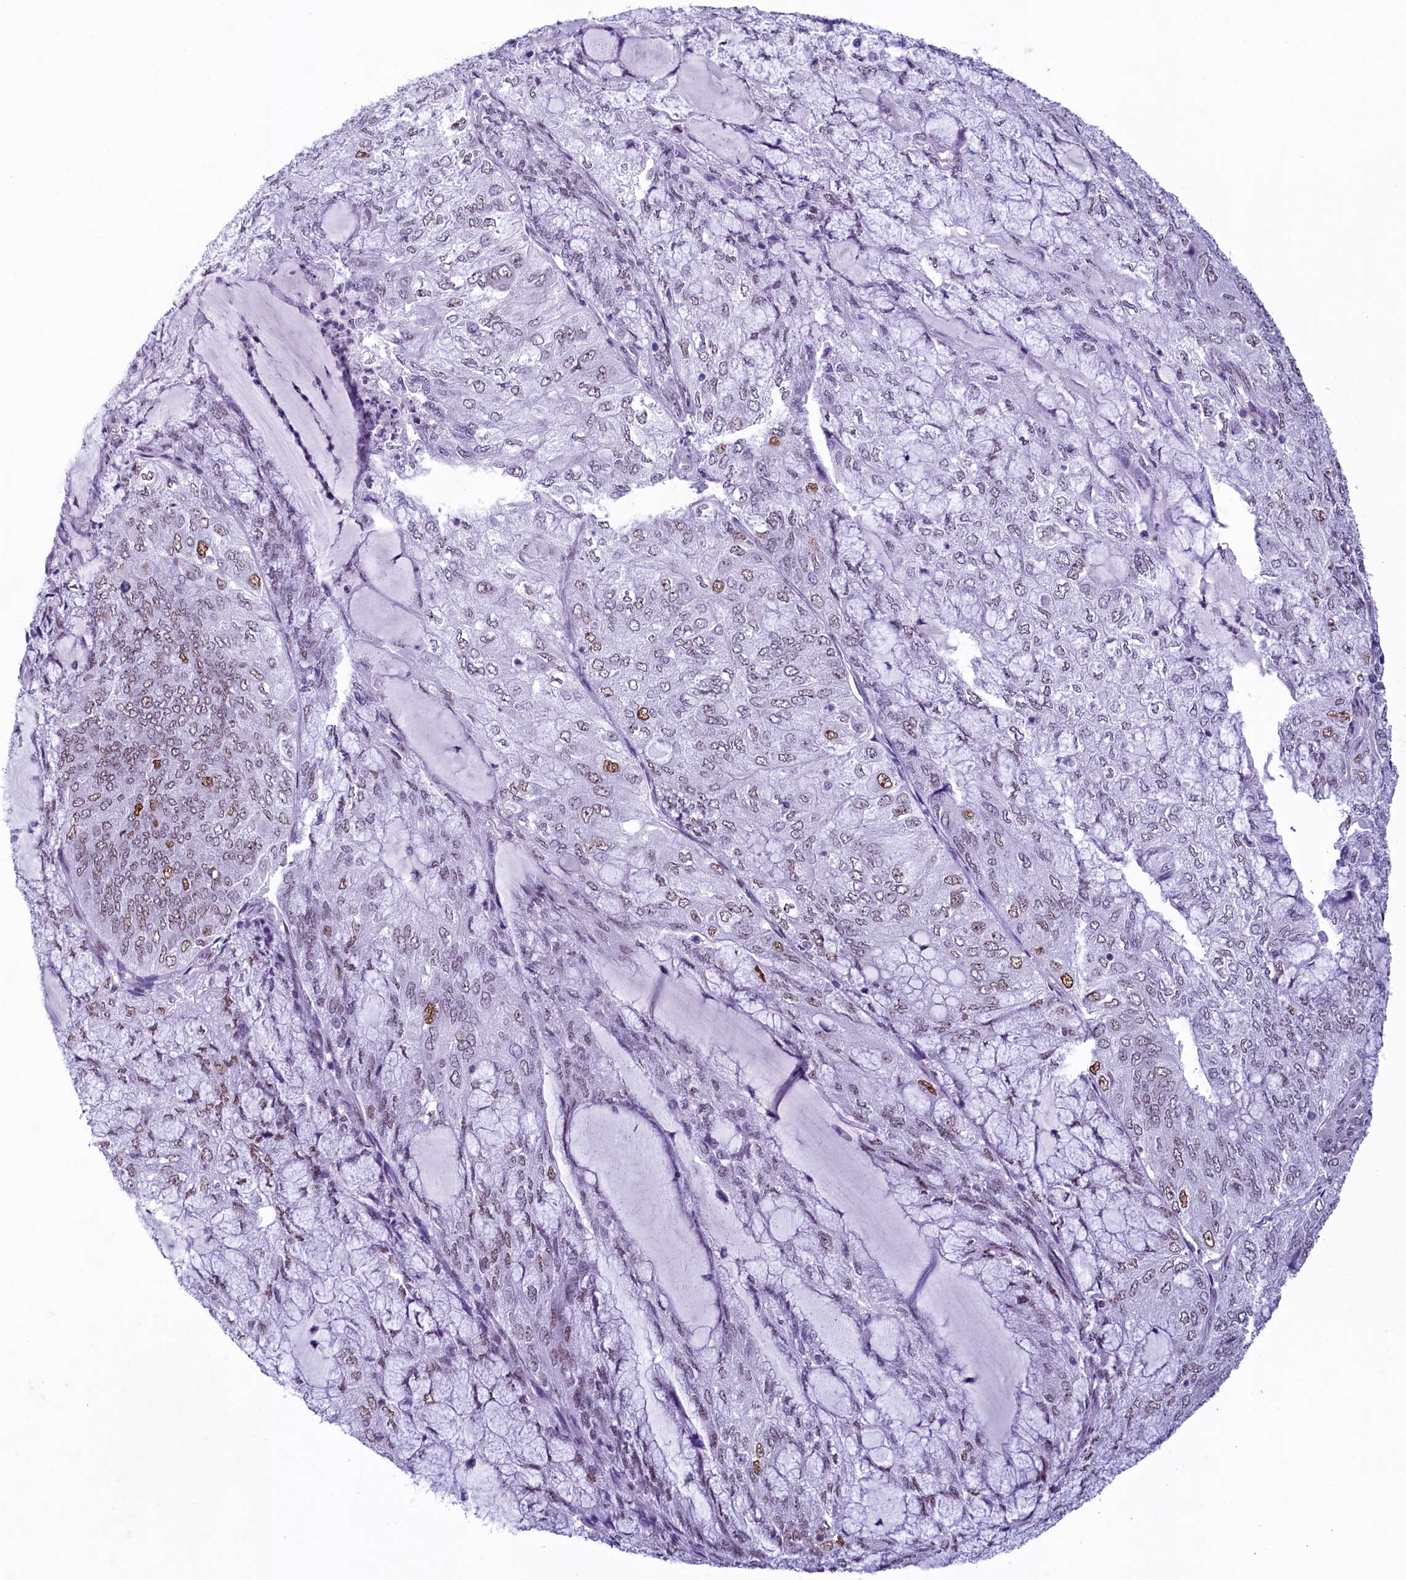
{"staining": {"intensity": "moderate", "quantity": "25%-75%", "location": "nuclear"}, "tissue": "endometrial cancer", "cell_type": "Tumor cells", "image_type": "cancer", "snomed": [{"axis": "morphology", "description": "Adenocarcinoma, NOS"}, {"axis": "topography", "description": "Endometrium"}], "caption": "A high-resolution micrograph shows immunohistochemistry (IHC) staining of endometrial cancer (adenocarcinoma), which reveals moderate nuclear expression in about 25%-75% of tumor cells.", "gene": "SUGP2", "patient": {"sex": "female", "age": 81}}